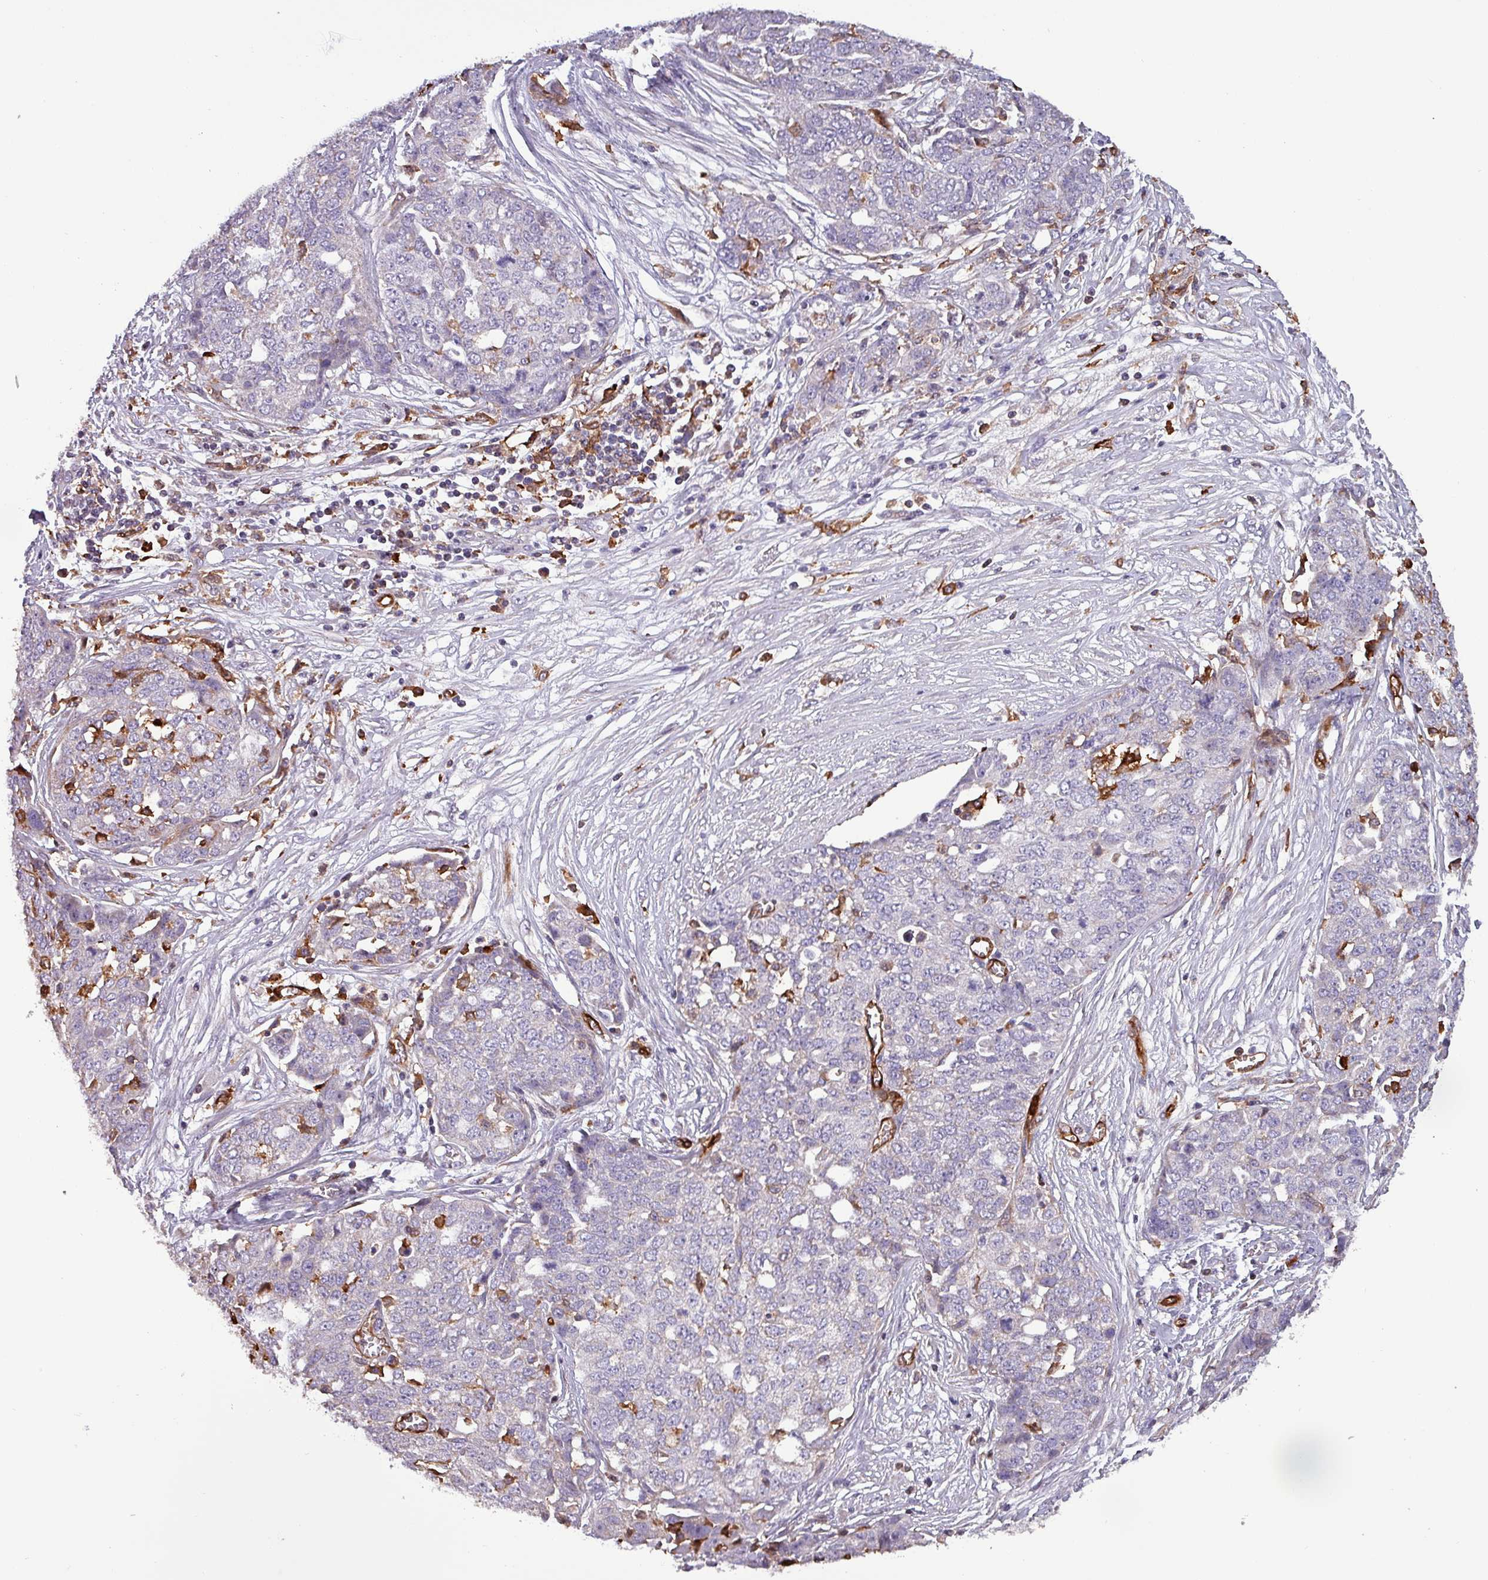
{"staining": {"intensity": "negative", "quantity": "none", "location": "none"}, "tissue": "ovarian cancer", "cell_type": "Tumor cells", "image_type": "cancer", "snomed": [{"axis": "morphology", "description": "Cystadenocarcinoma, serous, NOS"}, {"axis": "topography", "description": "Soft tissue"}, {"axis": "topography", "description": "Ovary"}], "caption": "Ovarian serous cystadenocarcinoma stained for a protein using immunohistochemistry displays no expression tumor cells.", "gene": "SCIN", "patient": {"sex": "female", "age": 57}}